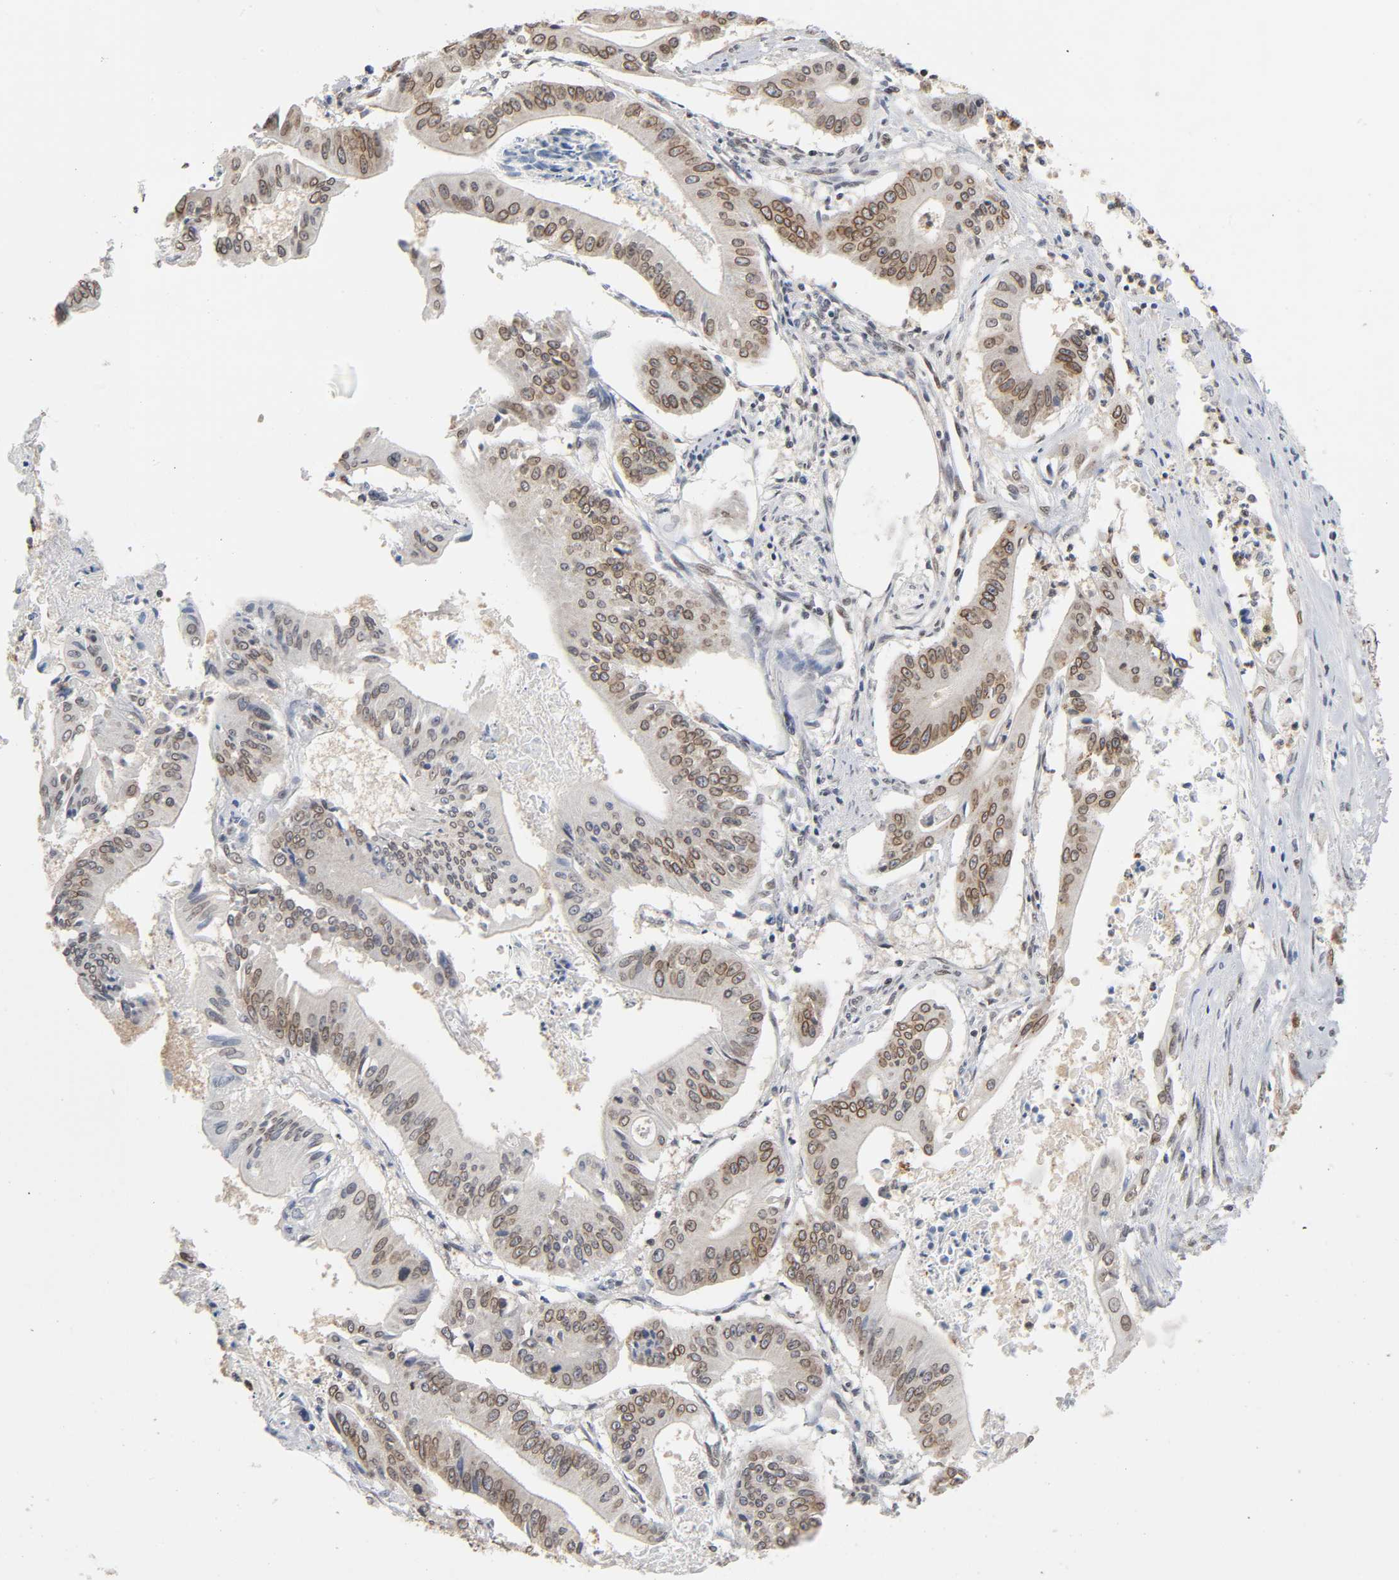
{"staining": {"intensity": "moderate", "quantity": ">75%", "location": "cytoplasmic/membranous,nuclear"}, "tissue": "pancreatic cancer", "cell_type": "Tumor cells", "image_type": "cancer", "snomed": [{"axis": "morphology", "description": "Normal tissue, NOS"}, {"axis": "topography", "description": "Lymph node"}], "caption": "Immunohistochemical staining of human pancreatic cancer reveals medium levels of moderate cytoplasmic/membranous and nuclear staining in approximately >75% of tumor cells.", "gene": "SUMO1", "patient": {"sex": "male", "age": 62}}